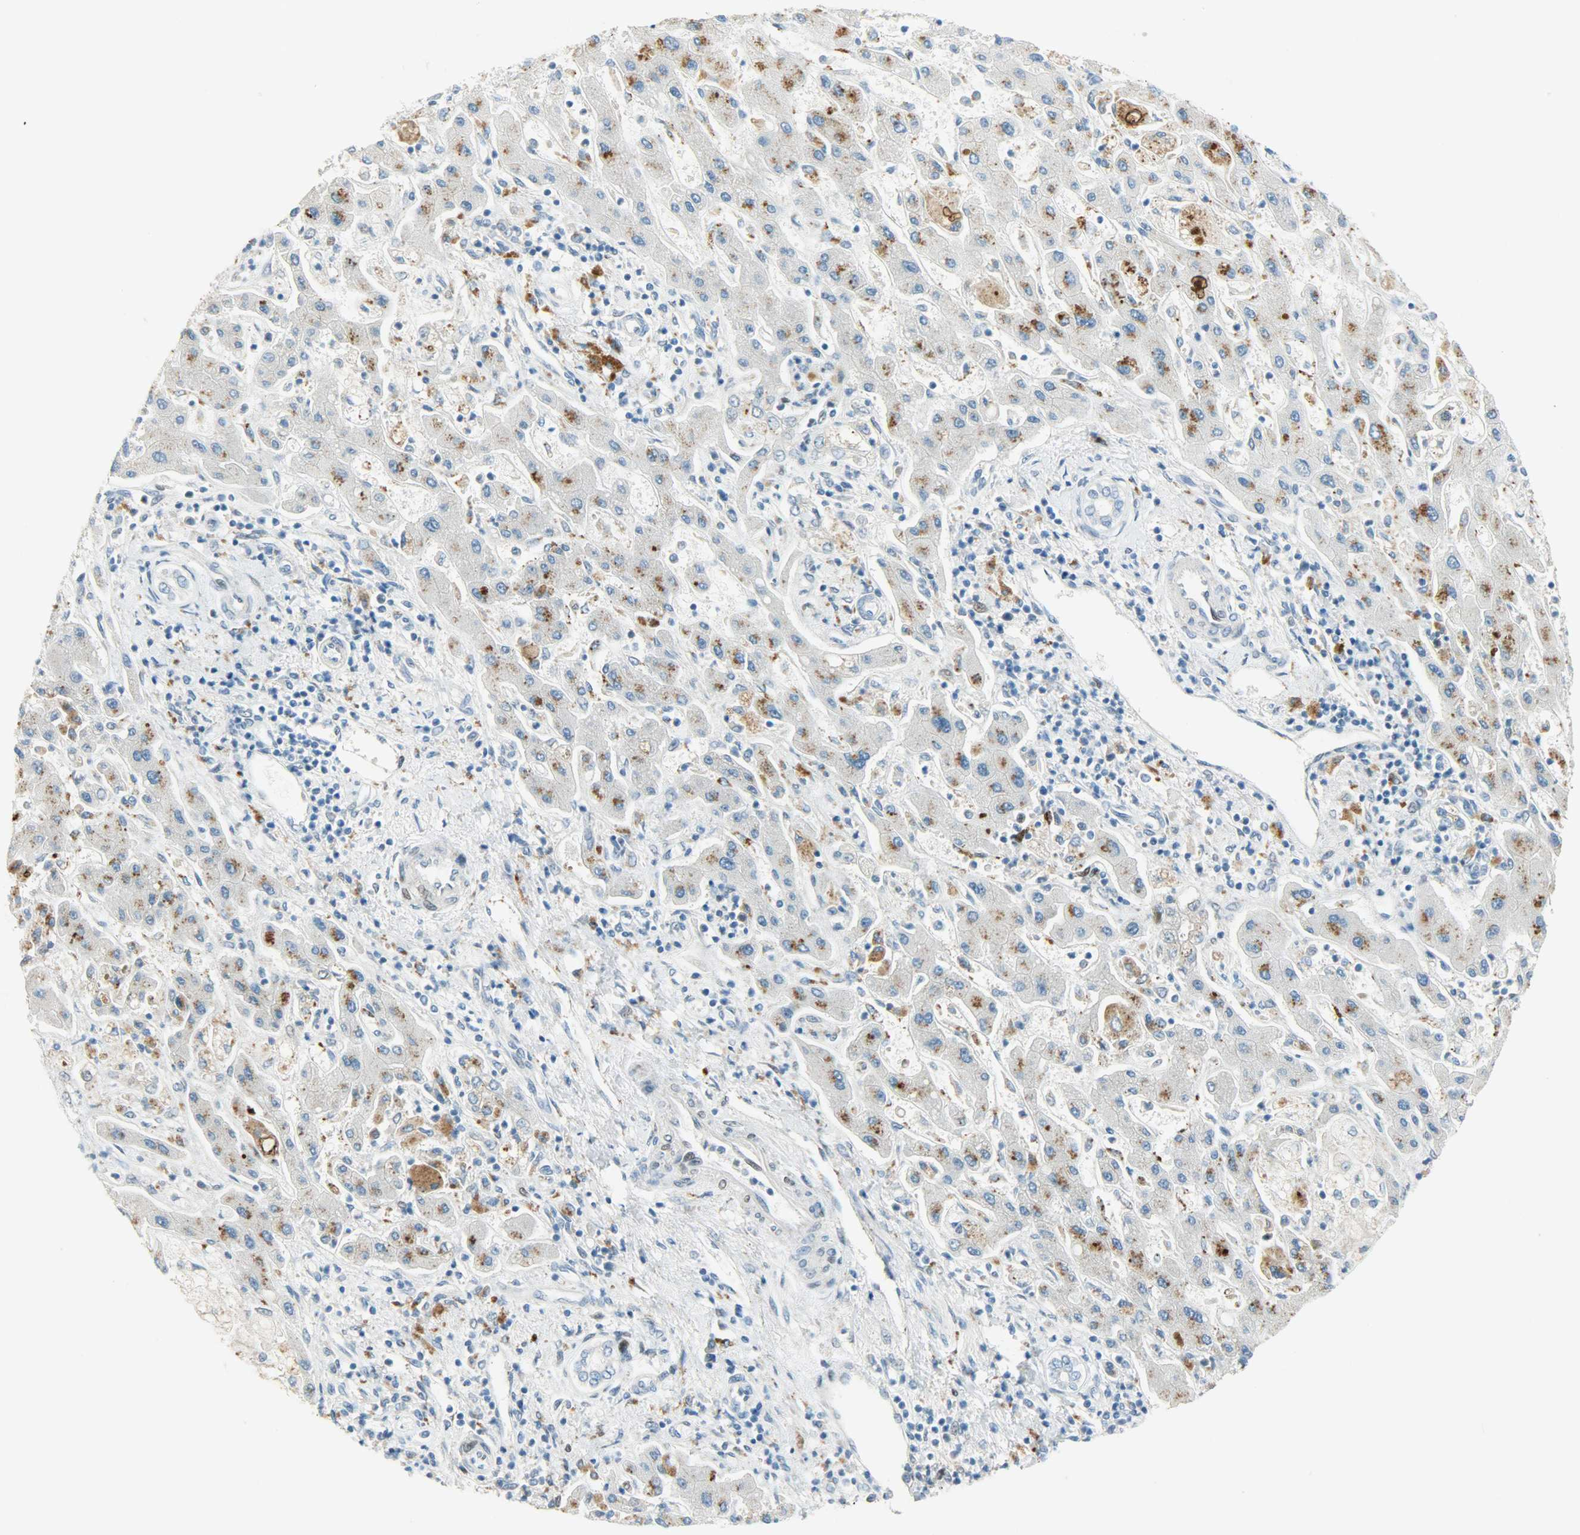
{"staining": {"intensity": "weak", "quantity": "<25%", "location": "nuclear"}, "tissue": "liver cancer", "cell_type": "Tumor cells", "image_type": "cancer", "snomed": [{"axis": "morphology", "description": "Cholangiocarcinoma"}, {"axis": "topography", "description": "Liver"}], "caption": "Liver cancer stained for a protein using immunohistochemistry (IHC) exhibits no positivity tumor cells.", "gene": "JUNB", "patient": {"sex": "male", "age": 50}}